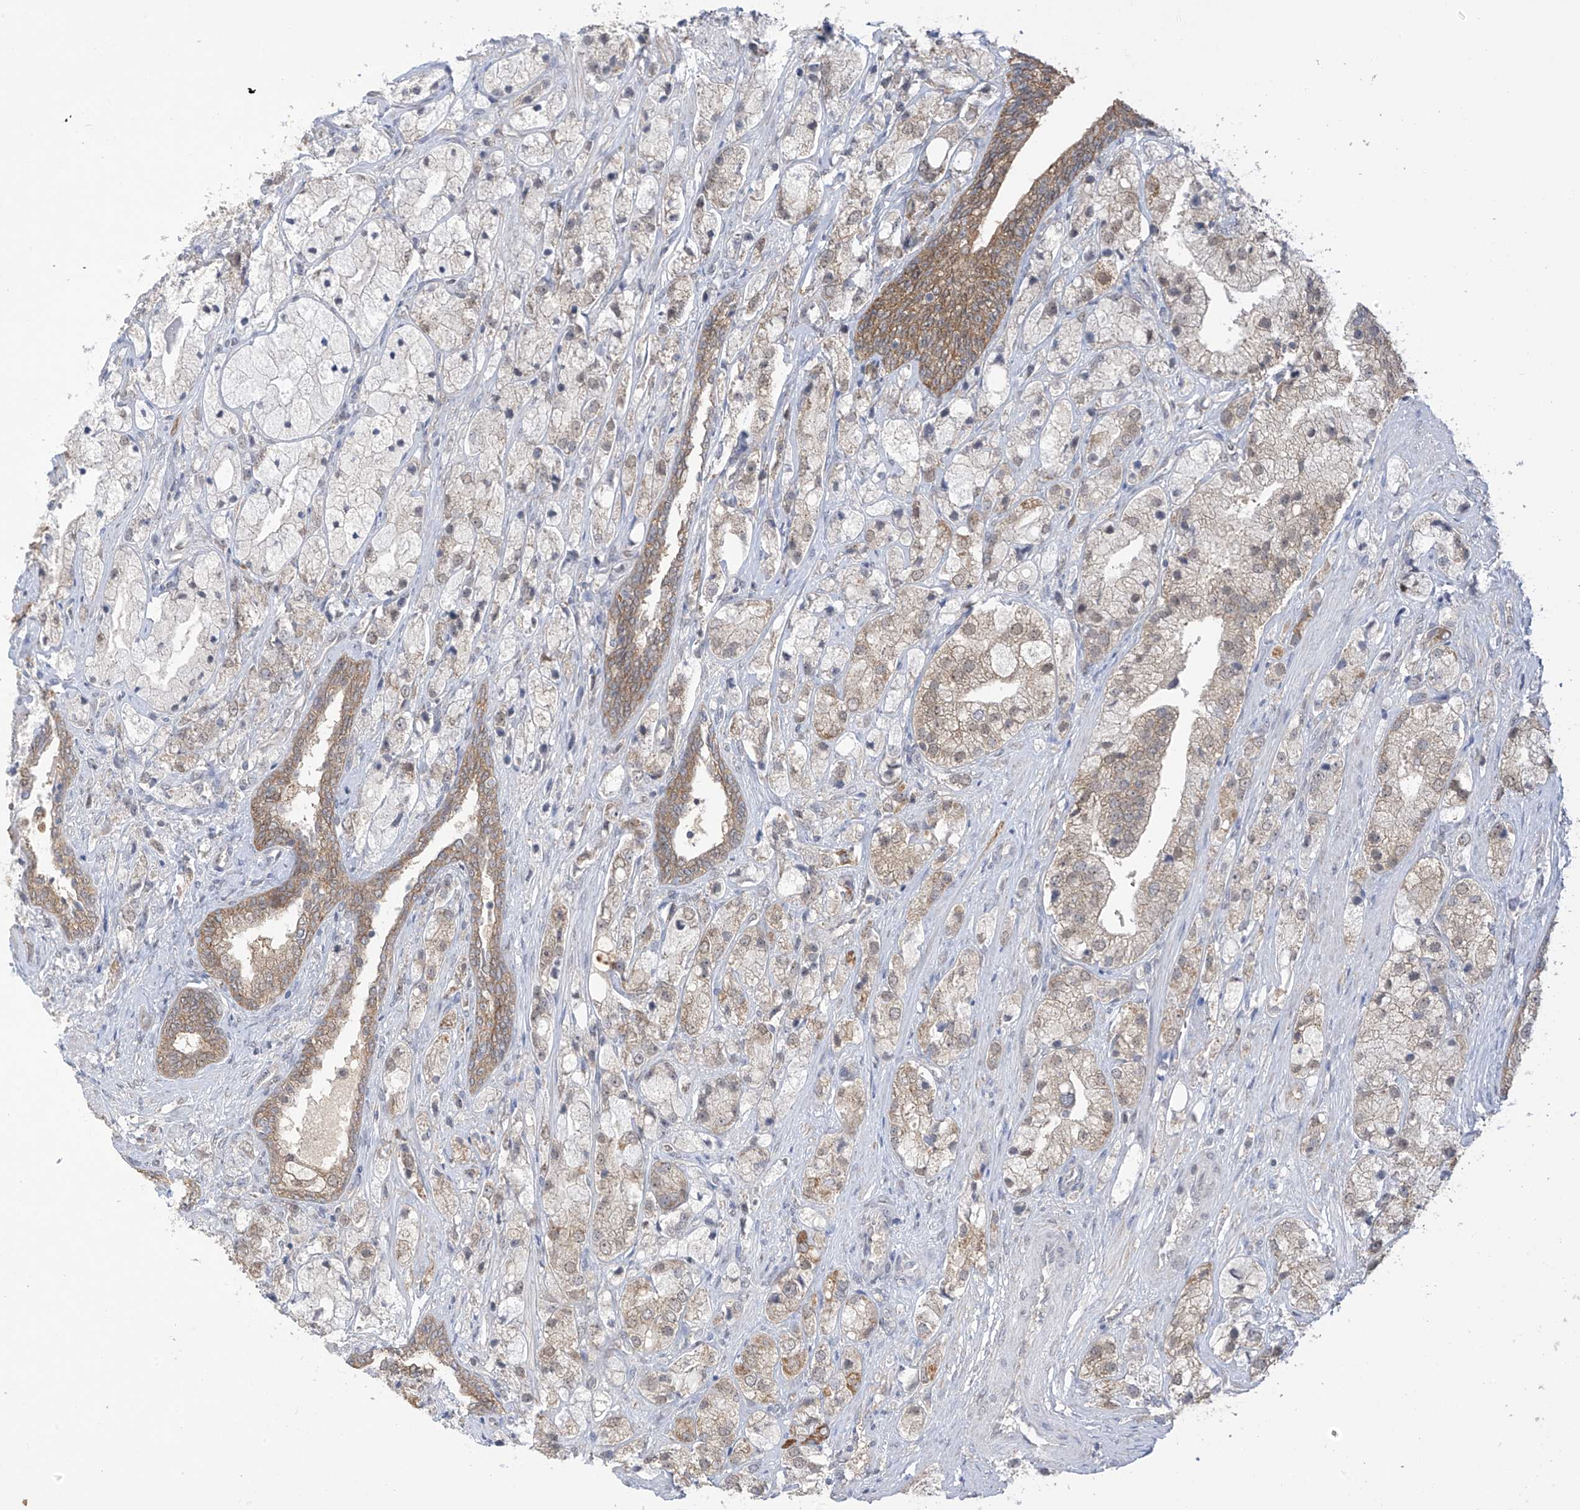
{"staining": {"intensity": "moderate", "quantity": "25%-75%", "location": "cytoplasmic/membranous,nuclear"}, "tissue": "prostate cancer", "cell_type": "Tumor cells", "image_type": "cancer", "snomed": [{"axis": "morphology", "description": "Adenocarcinoma, High grade"}, {"axis": "topography", "description": "Prostate"}], "caption": "This is a micrograph of immunohistochemistry (IHC) staining of high-grade adenocarcinoma (prostate), which shows moderate expression in the cytoplasmic/membranous and nuclear of tumor cells.", "gene": "KIAA1522", "patient": {"sex": "male", "age": 50}}